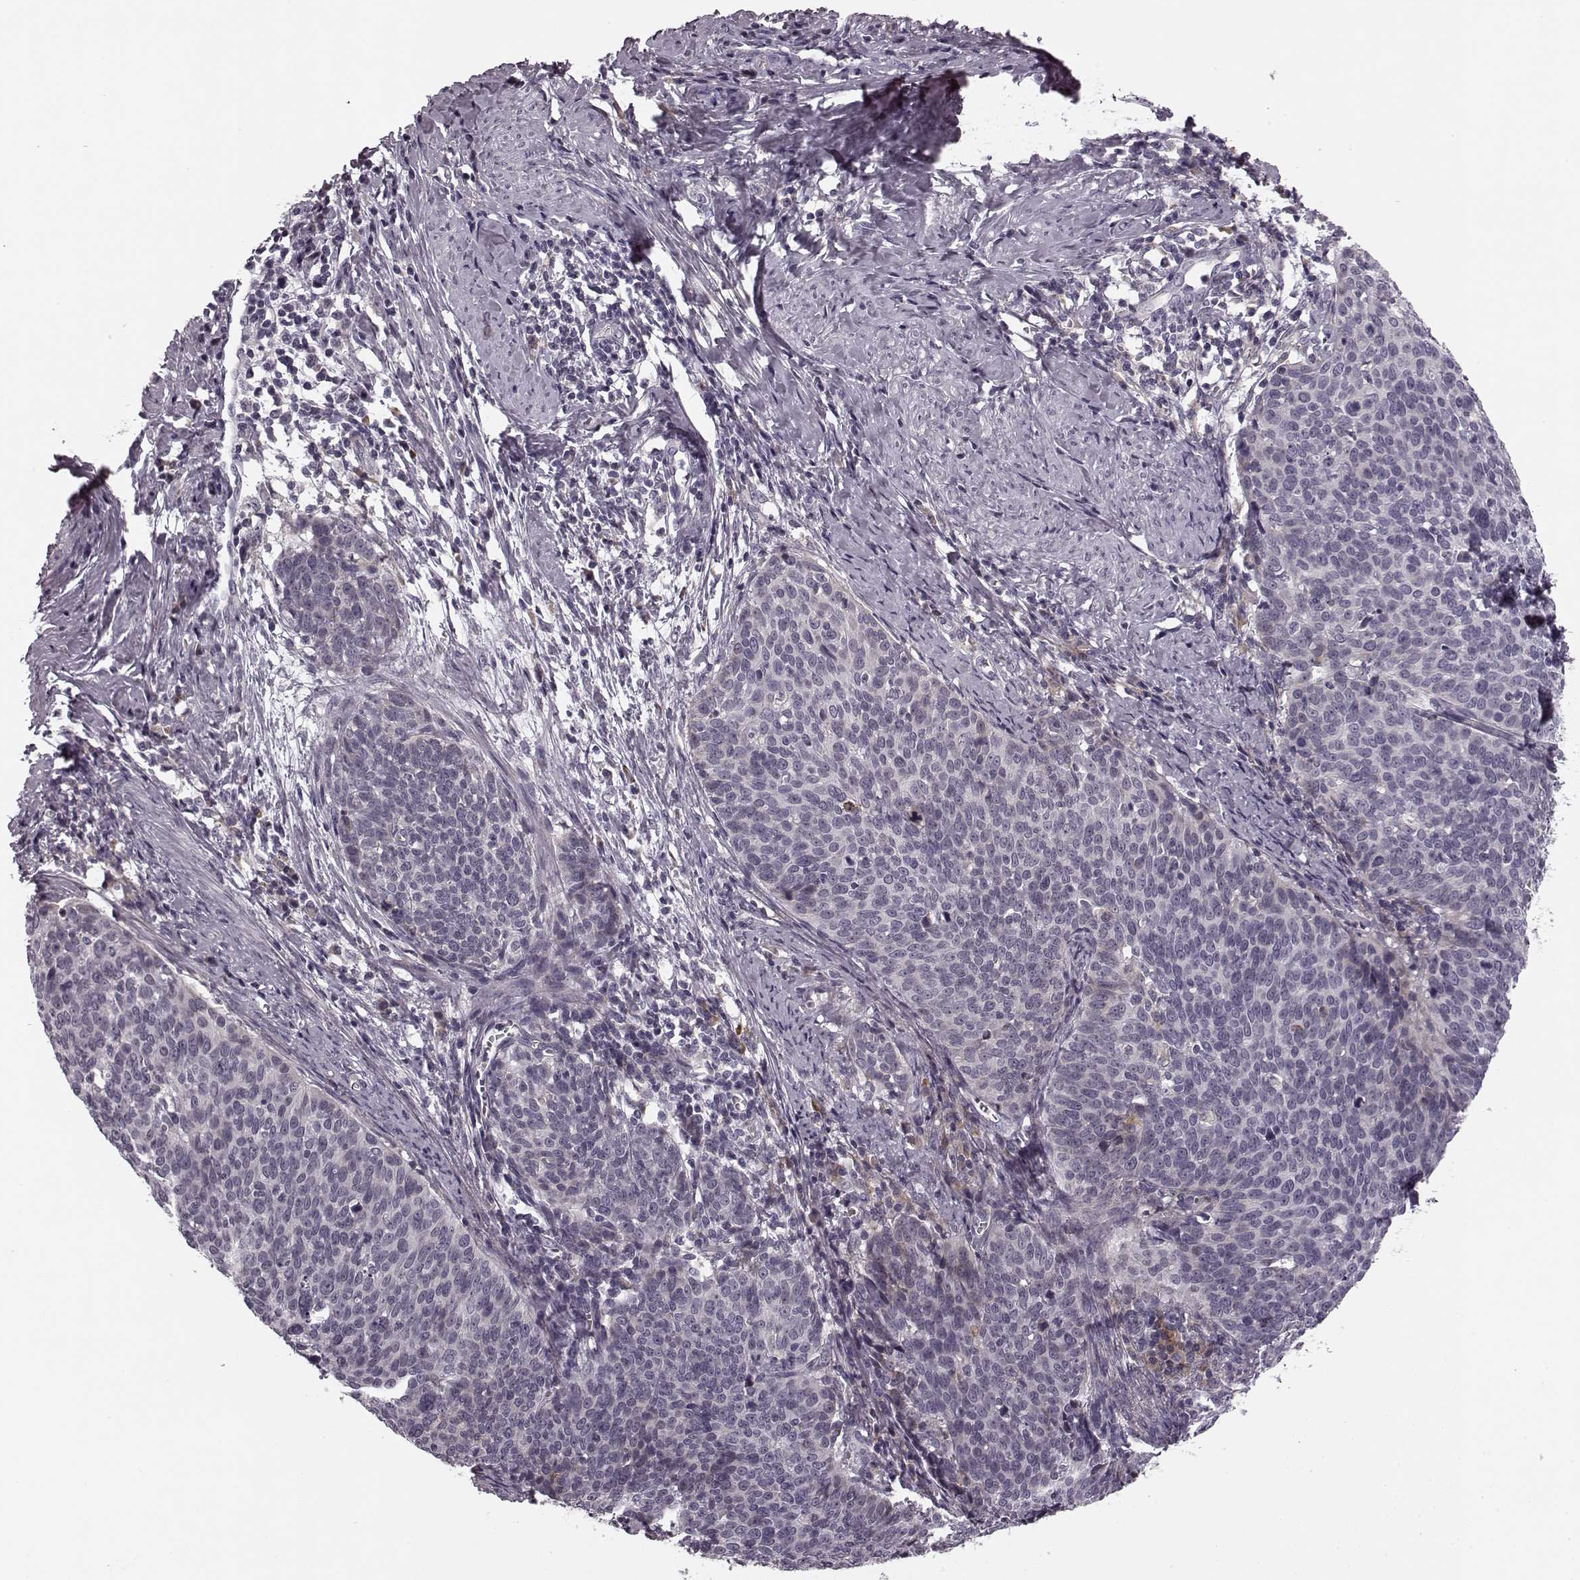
{"staining": {"intensity": "negative", "quantity": "none", "location": "none"}, "tissue": "cervical cancer", "cell_type": "Tumor cells", "image_type": "cancer", "snomed": [{"axis": "morphology", "description": "Normal tissue, NOS"}, {"axis": "morphology", "description": "Squamous cell carcinoma, NOS"}, {"axis": "topography", "description": "Cervix"}], "caption": "The immunohistochemistry photomicrograph has no significant staining in tumor cells of cervical cancer tissue. (DAB (3,3'-diaminobenzidine) immunohistochemistry with hematoxylin counter stain).", "gene": "FAM234B", "patient": {"sex": "female", "age": 39}}